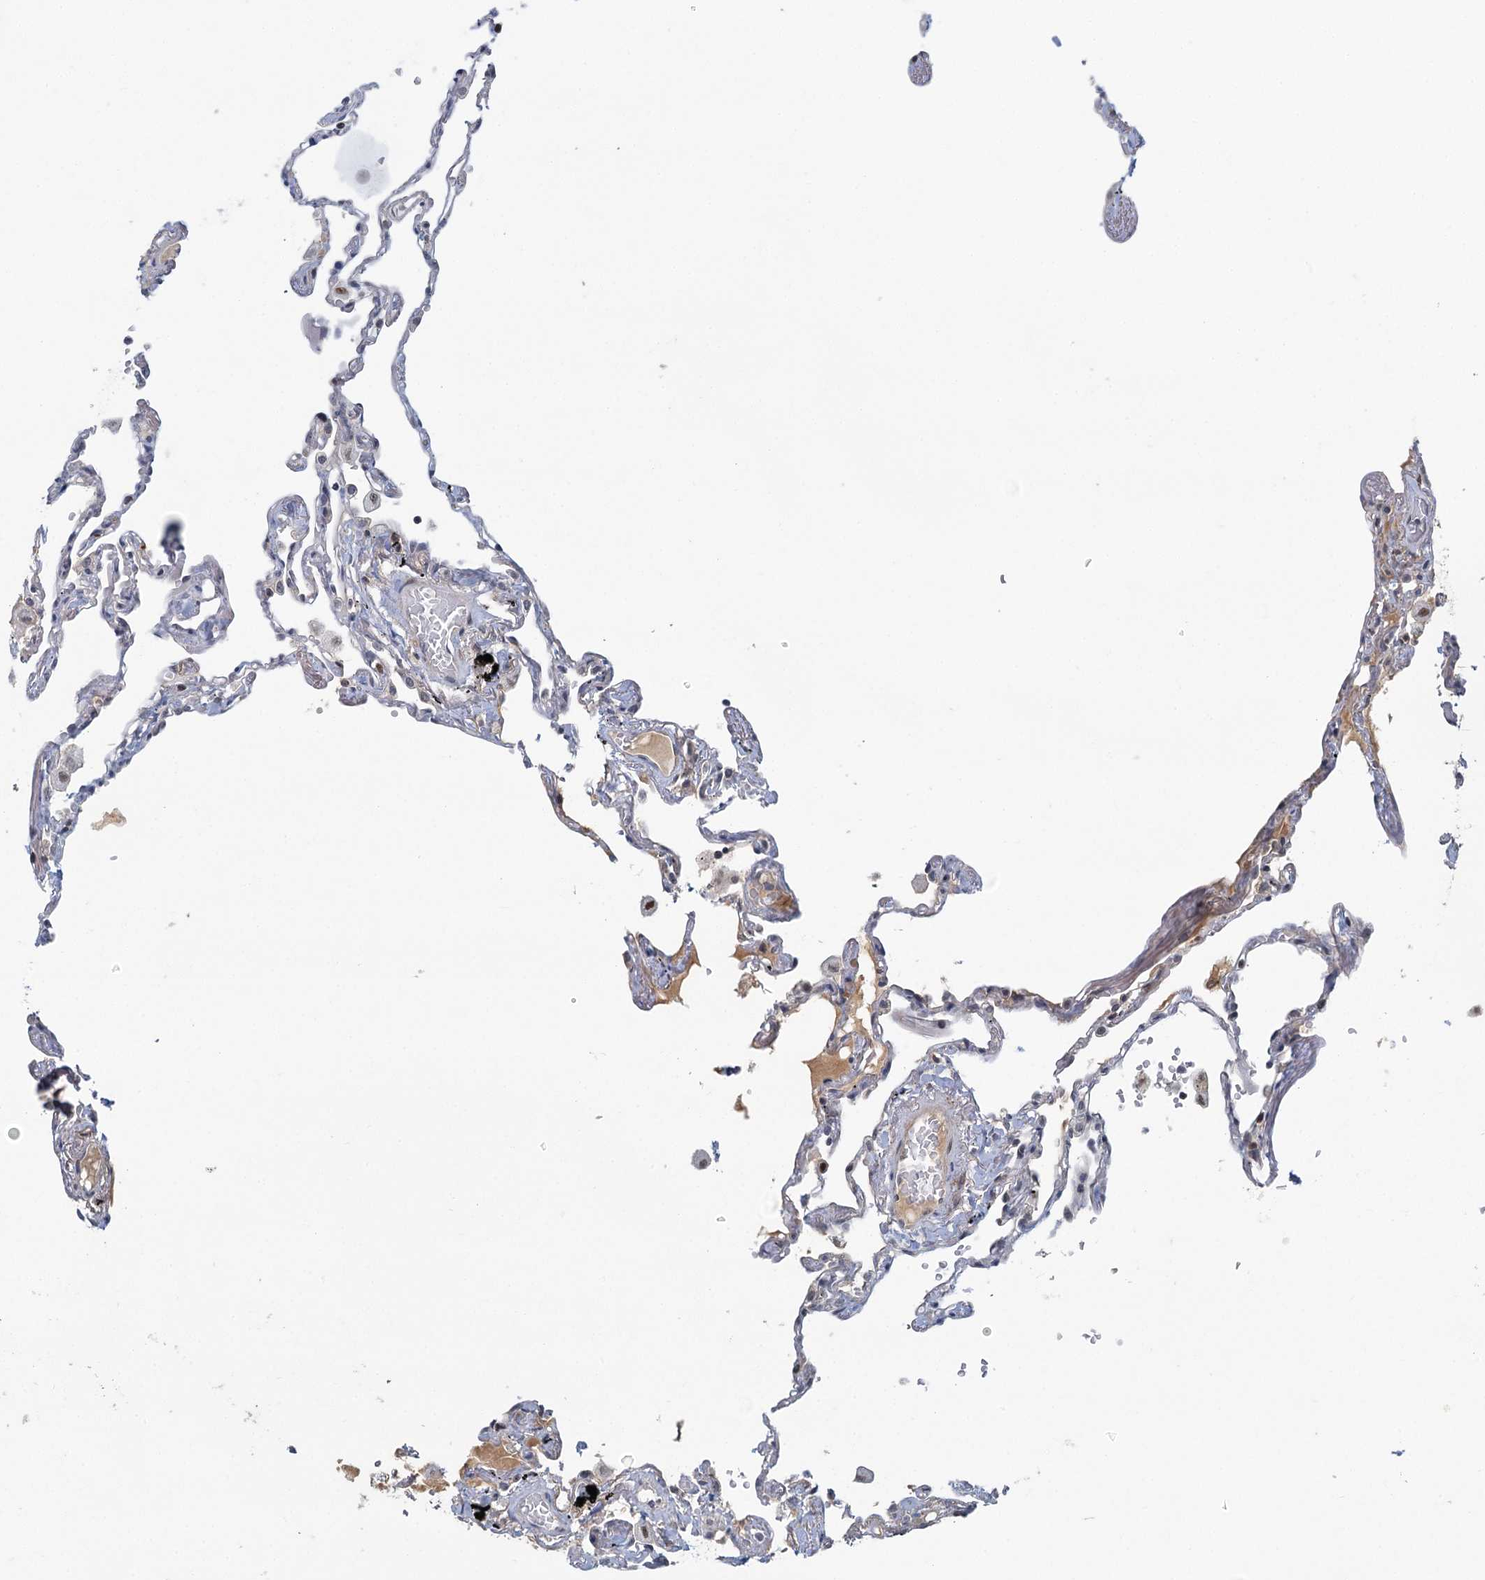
{"staining": {"intensity": "weak", "quantity": "<25%", "location": "nuclear"}, "tissue": "lung", "cell_type": "Alveolar cells", "image_type": "normal", "snomed": [{"axis": "morphology", "description": "Normal tissue, NOS"}, {"axis": "topography", "description": "Lung"}], "caption": "Immunohistochemical staining of normal lung displays no significant staining in alveolar cells.", "gene": "GPATCH11", "patient": {"sex": "female", "age": 67}}